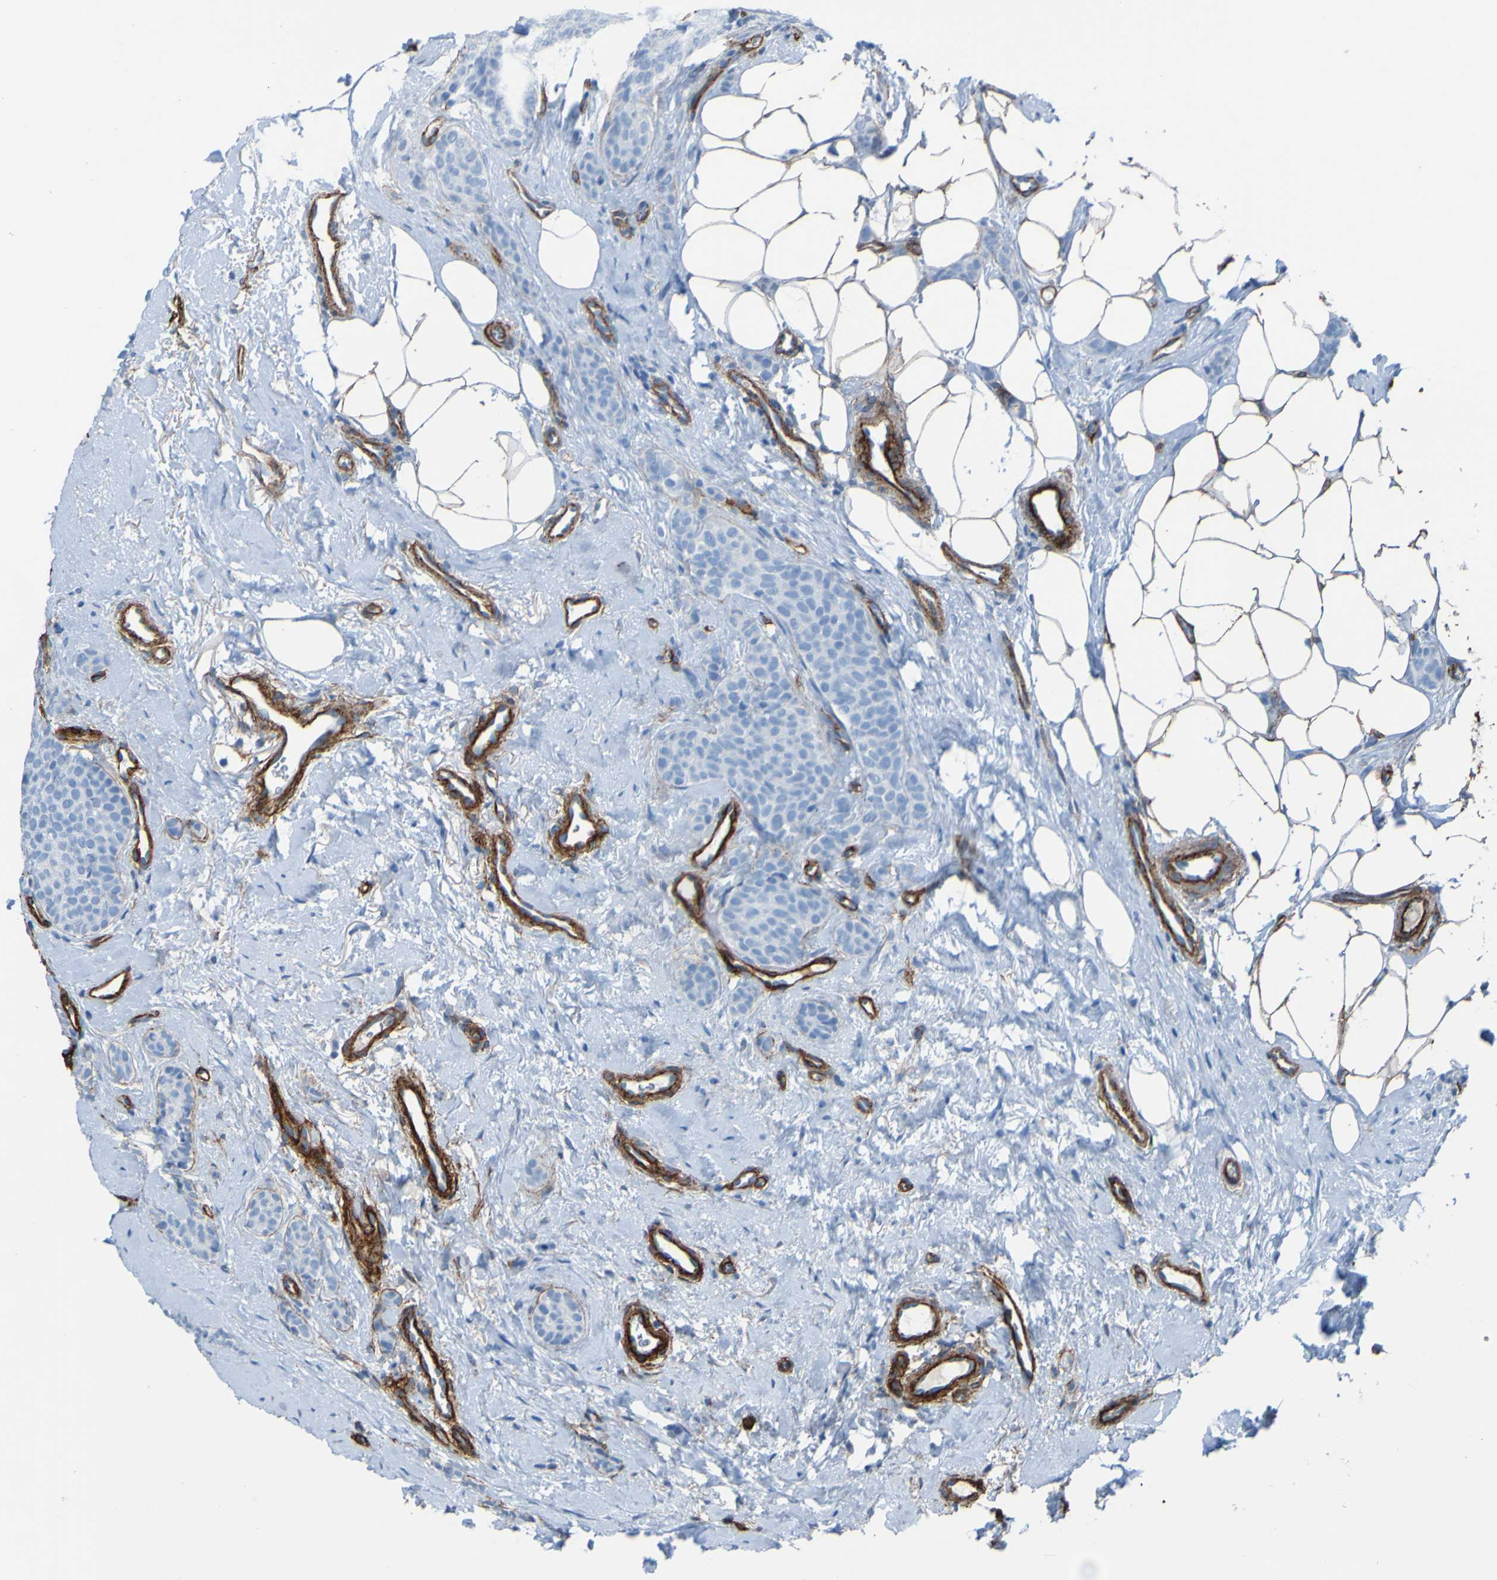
{"staining": {"intensity": "negative", "quantity": "none", "location": "none"}, "tissue": "breast cancer", "cell_type": "Tumor cells", "image_type": "cancer", "snomed": [{"axis": "morphology", "description": "Lobular carcinoma"}, {"axis": "topography", "description": "Skin"}, {"axis": "topography", "description": "Breast"}], "caption": "Breast cancer (lobular carcinoma) stained for a protein using IHC reveals no staining tumor cells.", "gene": "COL4A2", "patient": {"sex": "female", "age": 46}}